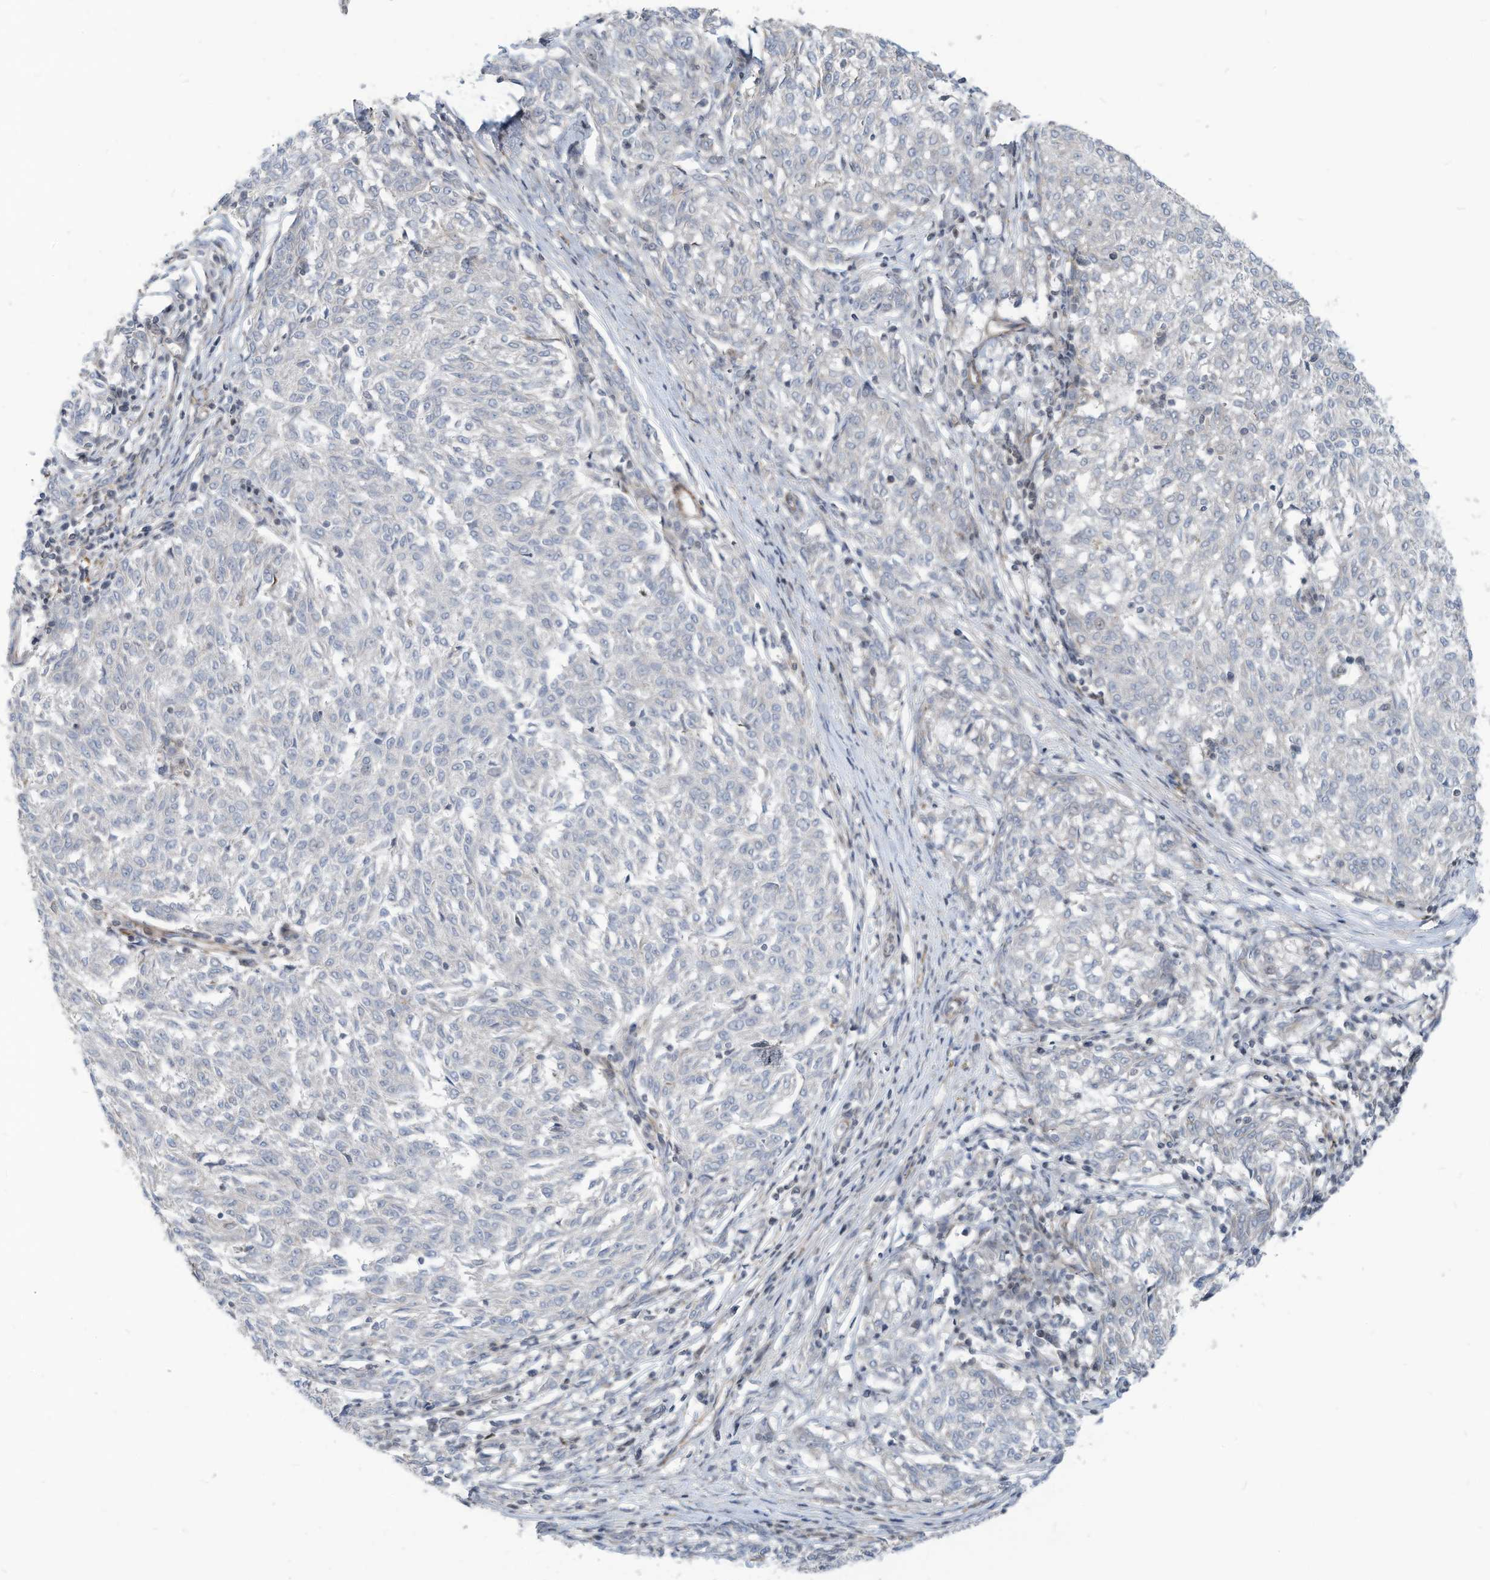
{"staining": {"intensity": "negative", "quantity": "none", "location": "none"}, "tissue": "melanoma", "cell_type": "Tumor cells", "image_type": "cancer", "snomed": [{"axis": "morphology", "description": "Malignant melanoma, NOS"}, {"axis": "topography", "description": "Skin"}], "caption": "This is a micrograph of immunohistochemistry staining of melanoma, which shows no positivity in tumor cells.", "gene": "GPATCH3", "patient": {"sex": "female", "age": 72}}